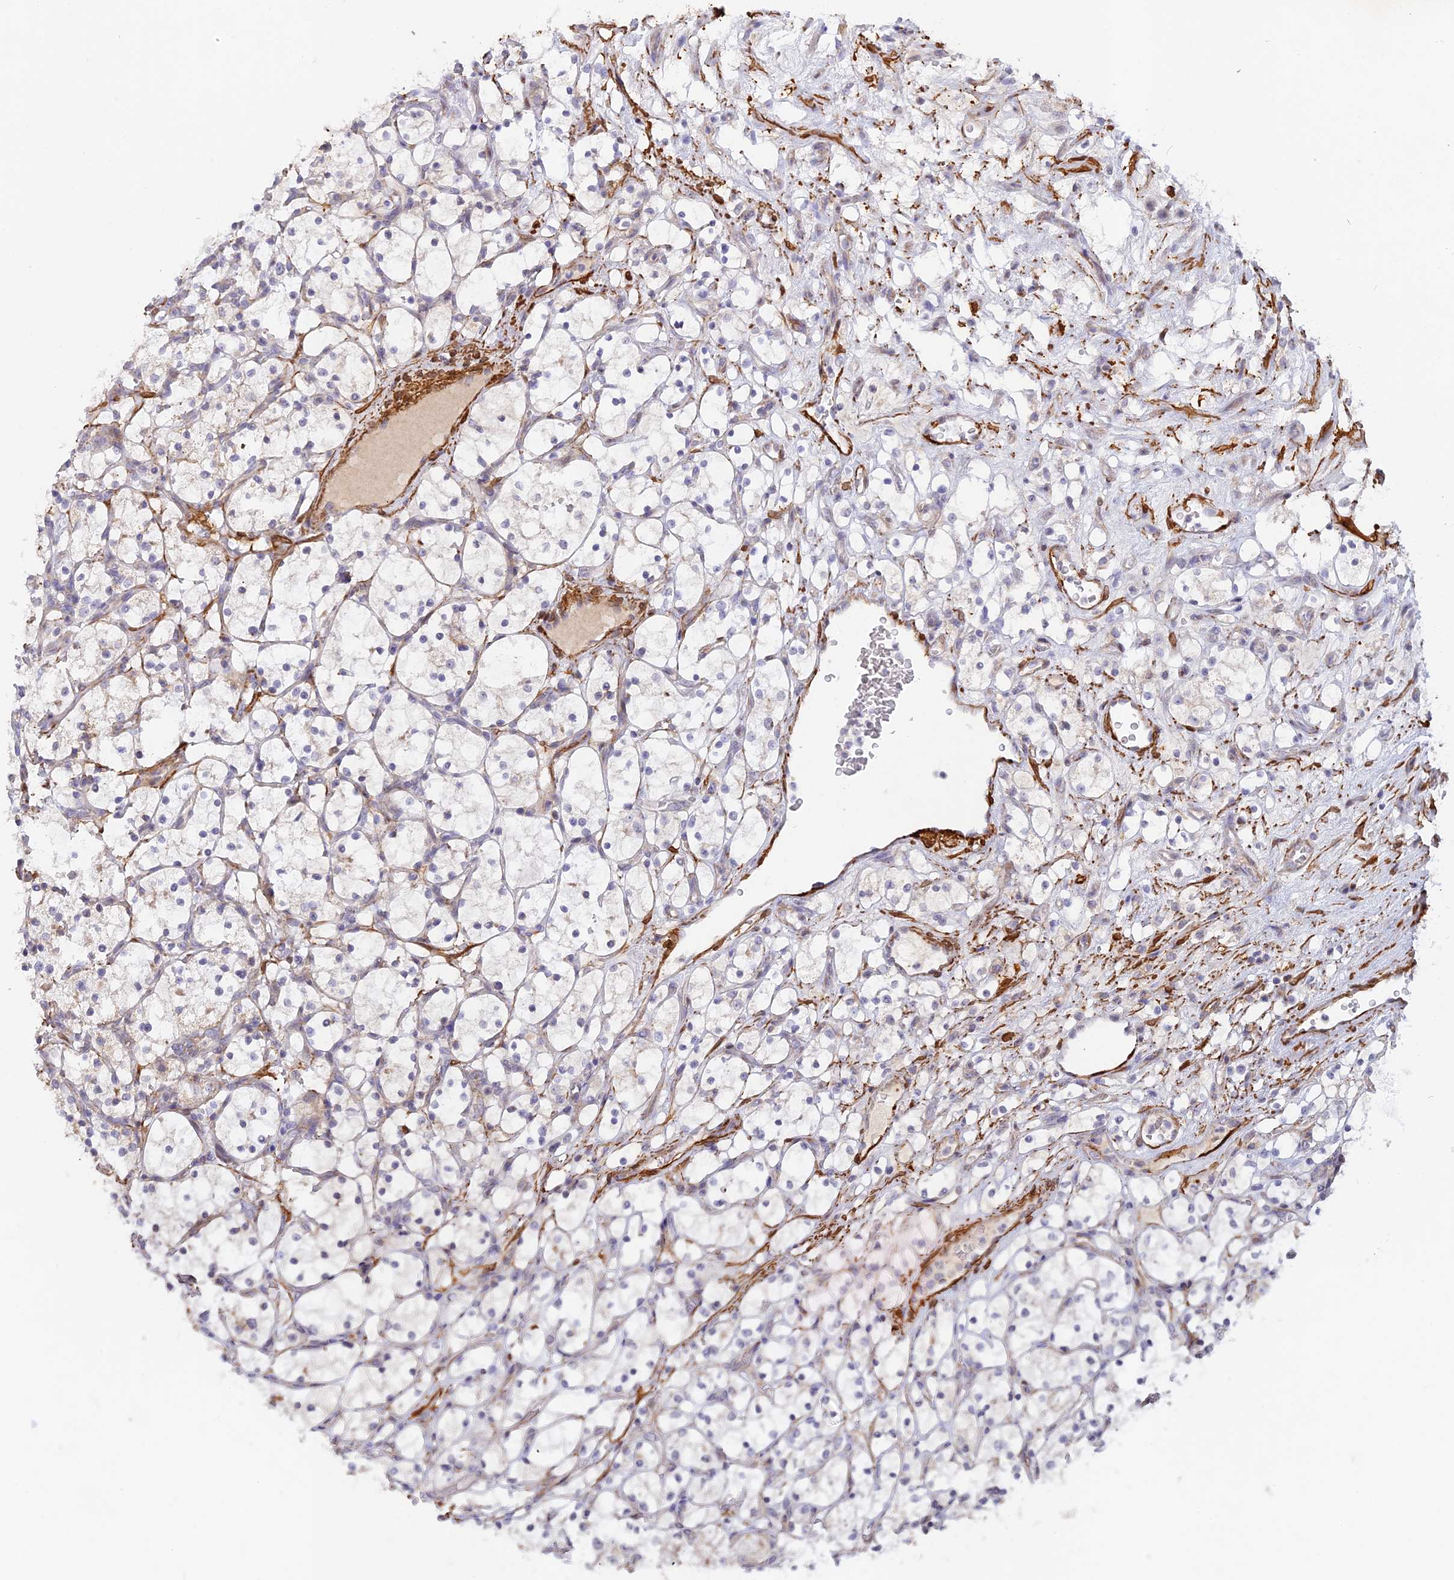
{"staining": {"intensity": "negative", "quantity": "none", "location": "none"}, "tissue": "renal cancer", "cell_type": "Tumor cells", "image_type": "cancer", "snomed": [{"axis": "morphology", "description": "Adenocarcinoma, NOS"}, {"axis": "topography", "description": "Kidney"}], "caption": "Tumor cells show no significant protein staining in renal adenocarcinoma.", "gene": "CCDC154", "patient": {"sex": "female", "age": 69}}